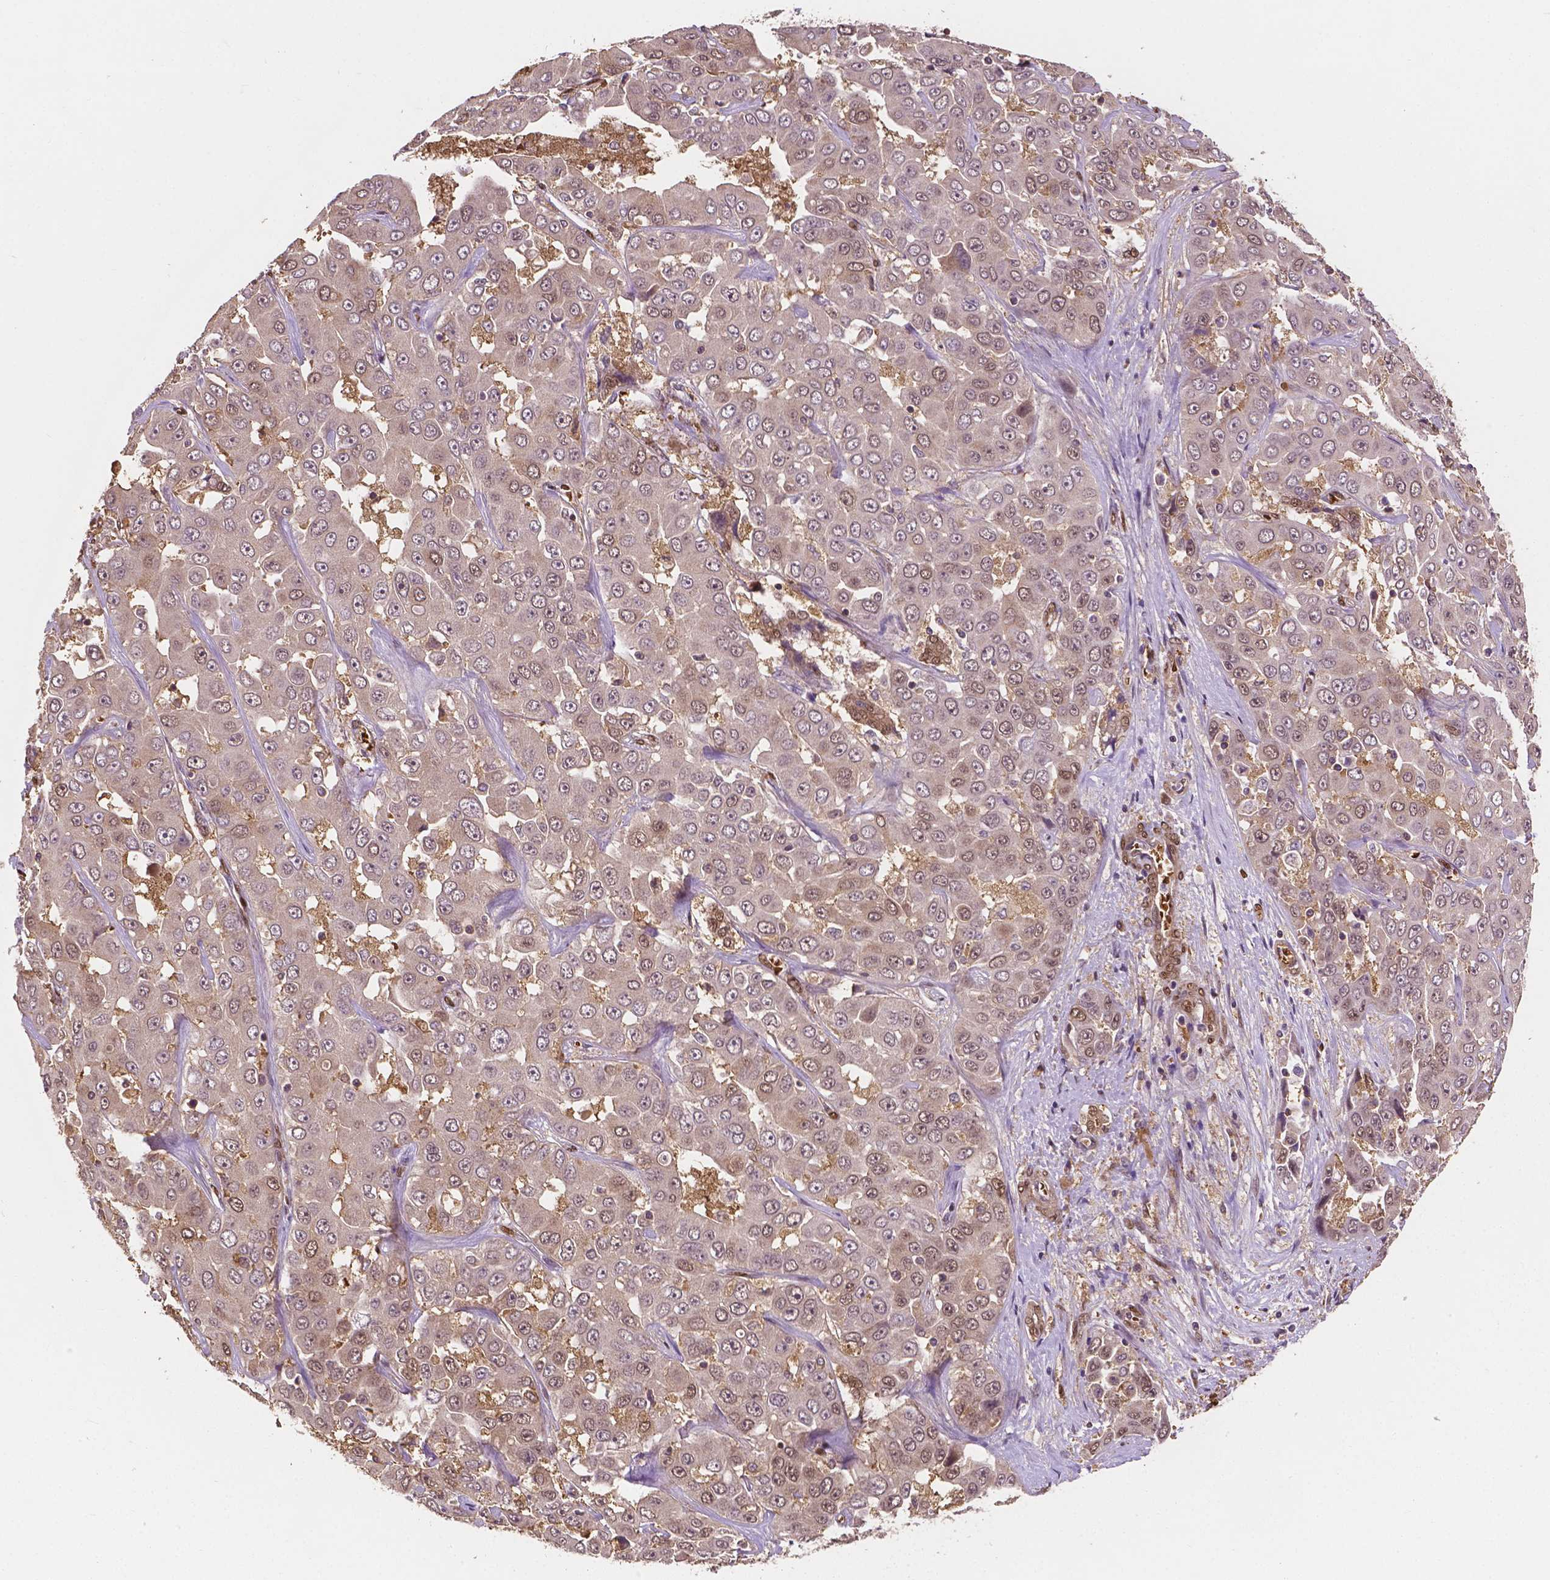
{"staining": {"intensity": "negative", "quantity": "none", "location": "none"}, "tissue": "liver cancer", "cell_type": "Tumor cells", "image_type": "cancer", "snomed": [{"axis": "morphology", "description": "Cholangiocarcinoma"}, {"axis": "topography", "description": "Liver"}], "caption": "Immunohistochemical staining of human liver cholangiocarcinoma exhibits no significant positivity in tumor cells. (DAB immunohistochemistry (IHC) with hematoxylin counter stain).", "gene": "YAP1", "patient": {"sex": "female", "age": 52}}